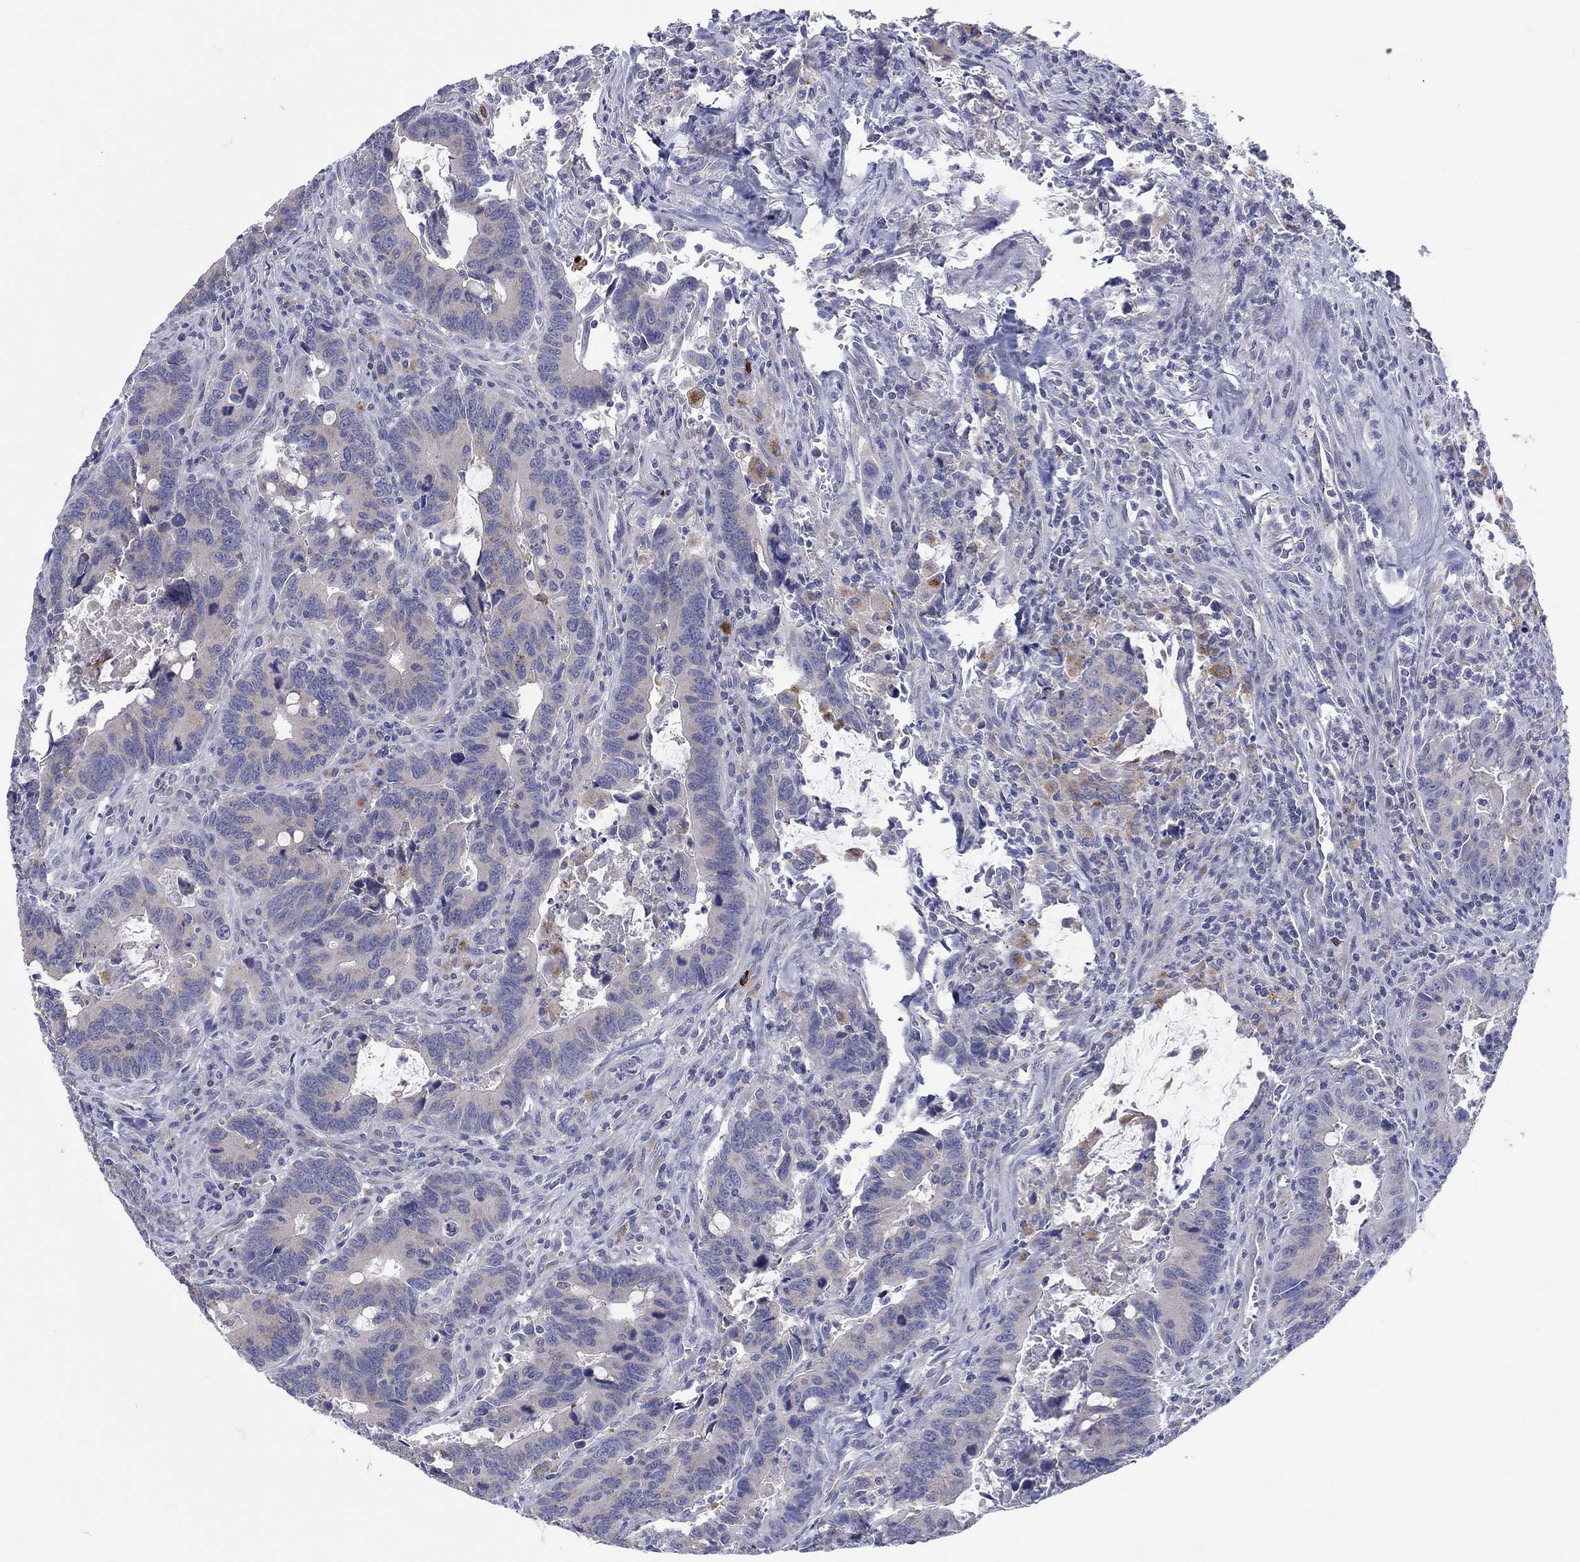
{"staining": {"intensity": "weak", "quantity": "<25%", "location": "cytoplasmic/membranous"}, "tissue": "colorectal cancer", "cell_type": "Tumor cells", "image_type": "cancer", "snomed": [{"axis": "morphology", "description": "Adenocarcinoma, NOS"}, {"axis": "topography", "description": "Rectum"}], "caption": "Histopathology image shows no protein staining in tumor cells of adenocarcinoma (colorectal) tissue.", "gene": "BCO2", "patient": {"sex": "male", "age": 67}}